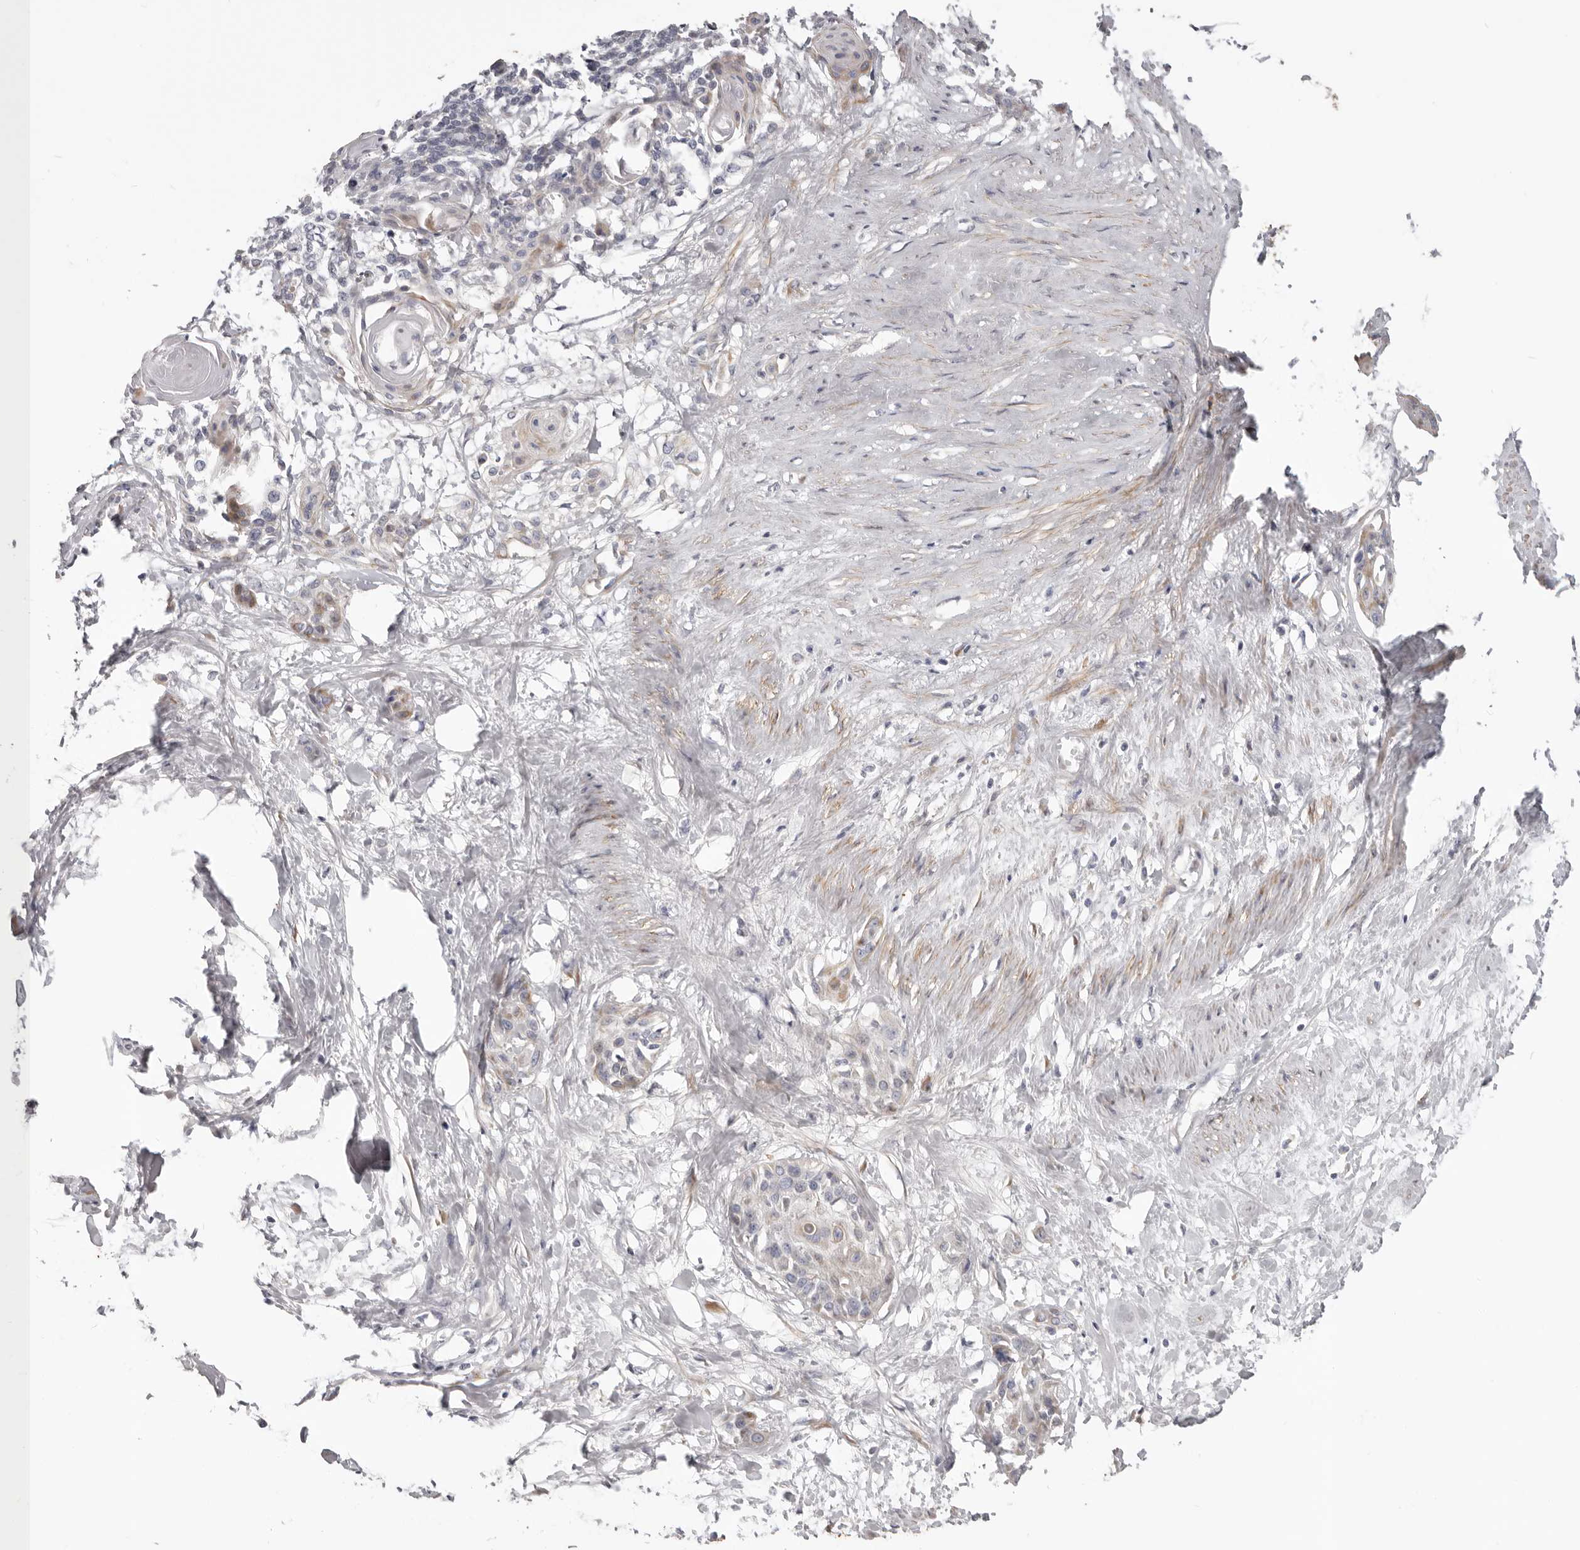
{"staining": {"intensity": "negative", "quantity": "none", "location": "none"}, "tissue": "cervical cancer", "cell_type": "Tumor cells", "image_type": "cancer", "snomed": [{"axis": "morphology", "description": "Squamous cell carcinoma, NOS"}, {"axis": "topography", "description": "Cervix"}], "caption": "There is no significant positivity in tumor cells of cervical cancer. (DAB (3,3'-diaminobenzidine) immunohistochemistry (IHC), high magnification).", "gene": "MRPS10", "patient": {"sex": "female", "age": 57}}